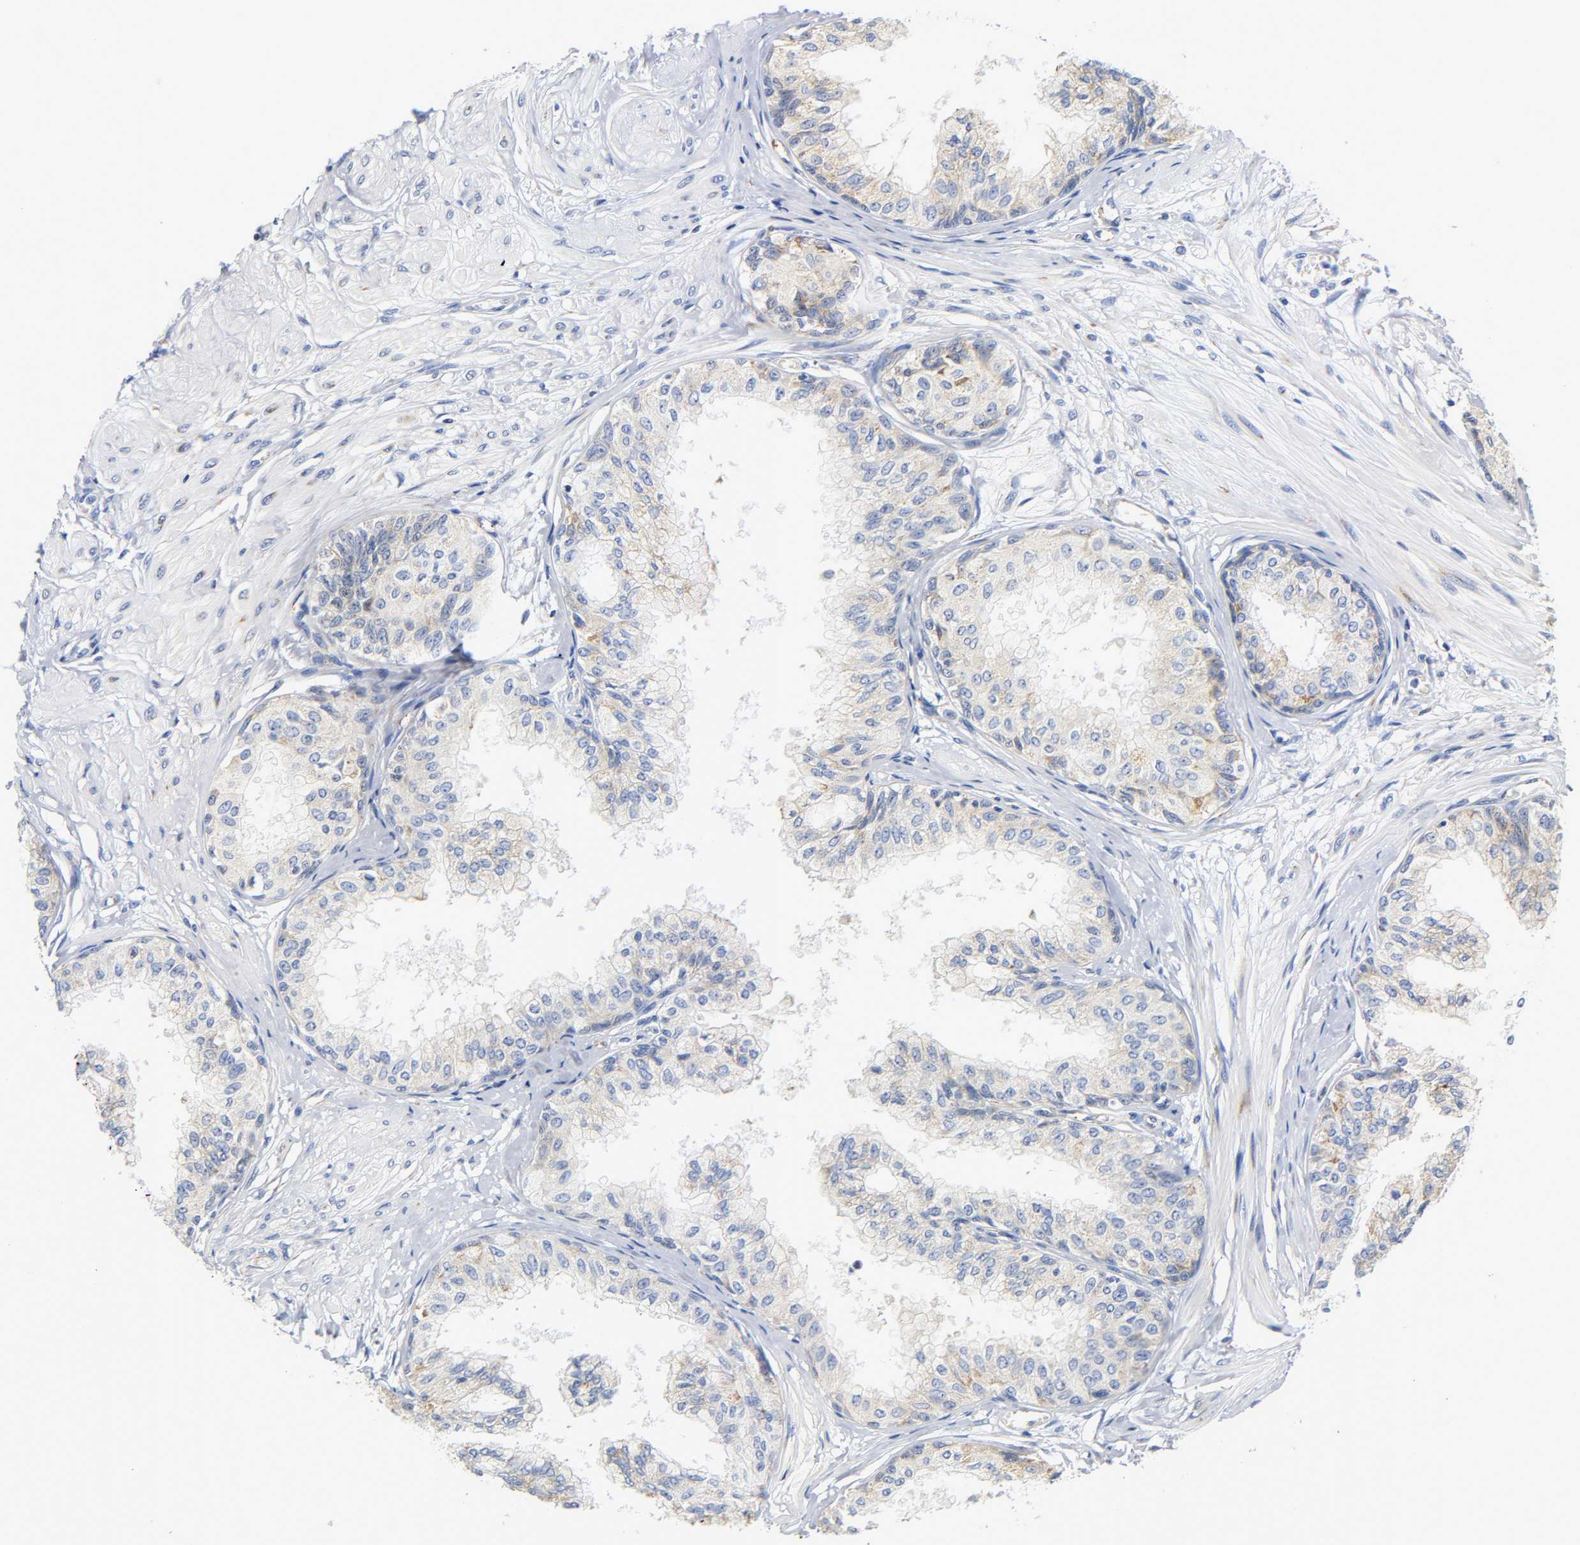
{"staining": {"intensity": "weak", "quantity": ">75%", "location": "cytoplasmic/membranous"}, "tissue": "prostate", "cell_type": "Glandular cells", "image_type": "normal", "snomed": [{"axis": "morphology", "description": "Normal tissue, NOS"}, {"axis": "topography", "description": "Prostate"}, {"axis": "topography", "description": "Seminal veicle"}], "caption": "There is low levels of weak cytoplasmic/membranous staining in glandular cells of normal prostate, as demonstrated by immunohistochemical staining (brown color).", "gene": "REL", "patient": {"sex": "male", "age": 60}}